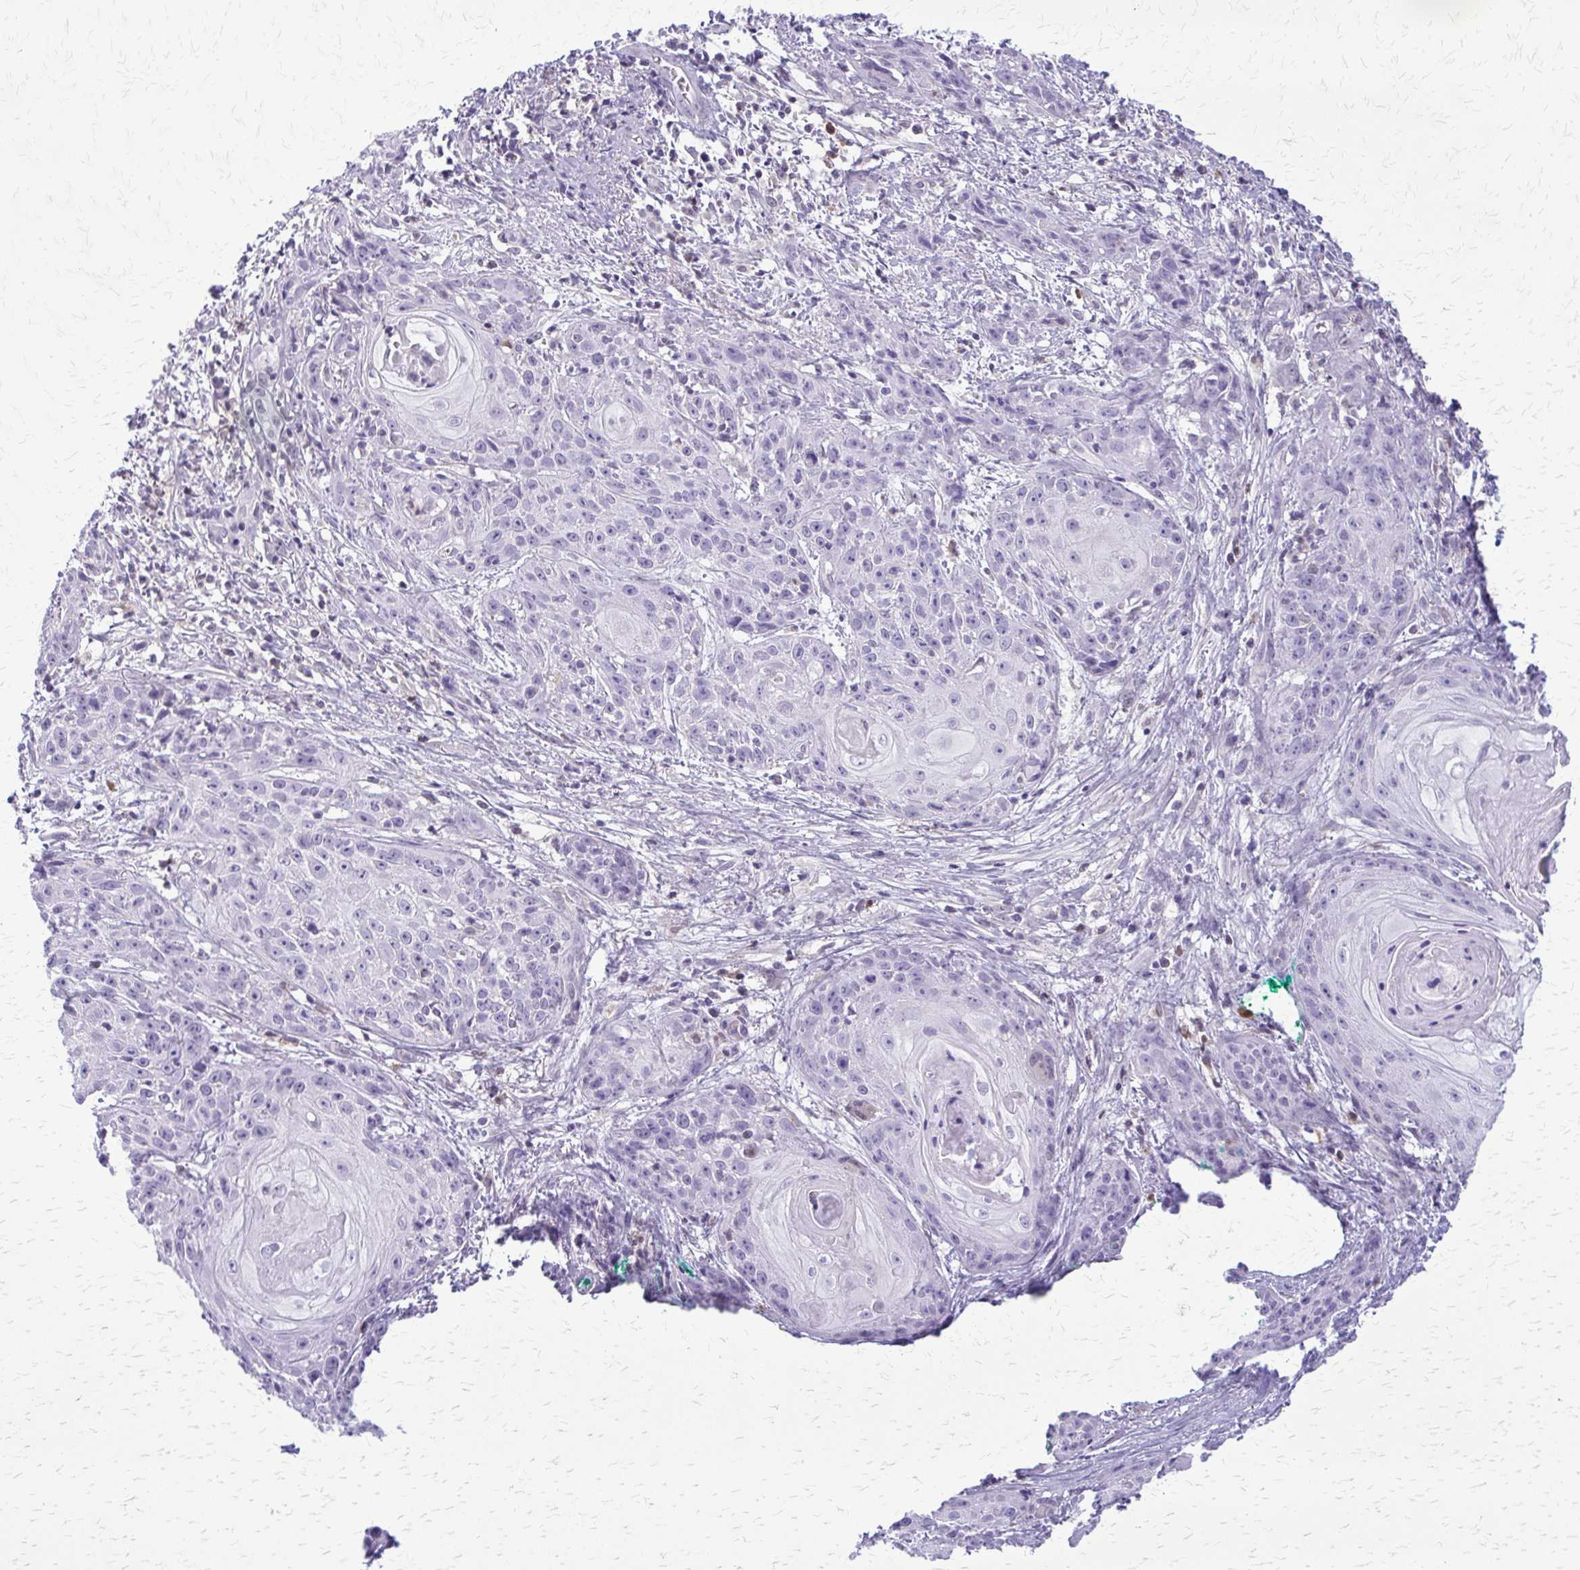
{"staining": {"intensity": "negative", "quantity": "none", "location": "none"}, "tissue": "skin cancer", "cell_type": "Tumor cells", "image_type": "cancer", "snomed": [{"axis": "morphology", "description": "Squamous cell carcinoma, NOS"}, {"axis": "topography", "description": "Skin"}, {"axis": "topography", "description": "Vulva"}], "caption": "Immunohistochemical staining of skin squamous cell carcinoma exhibits no significant staining in tumor cells.", "gene": "GLRX", "patient": {"sex": "female", "age": 76}}